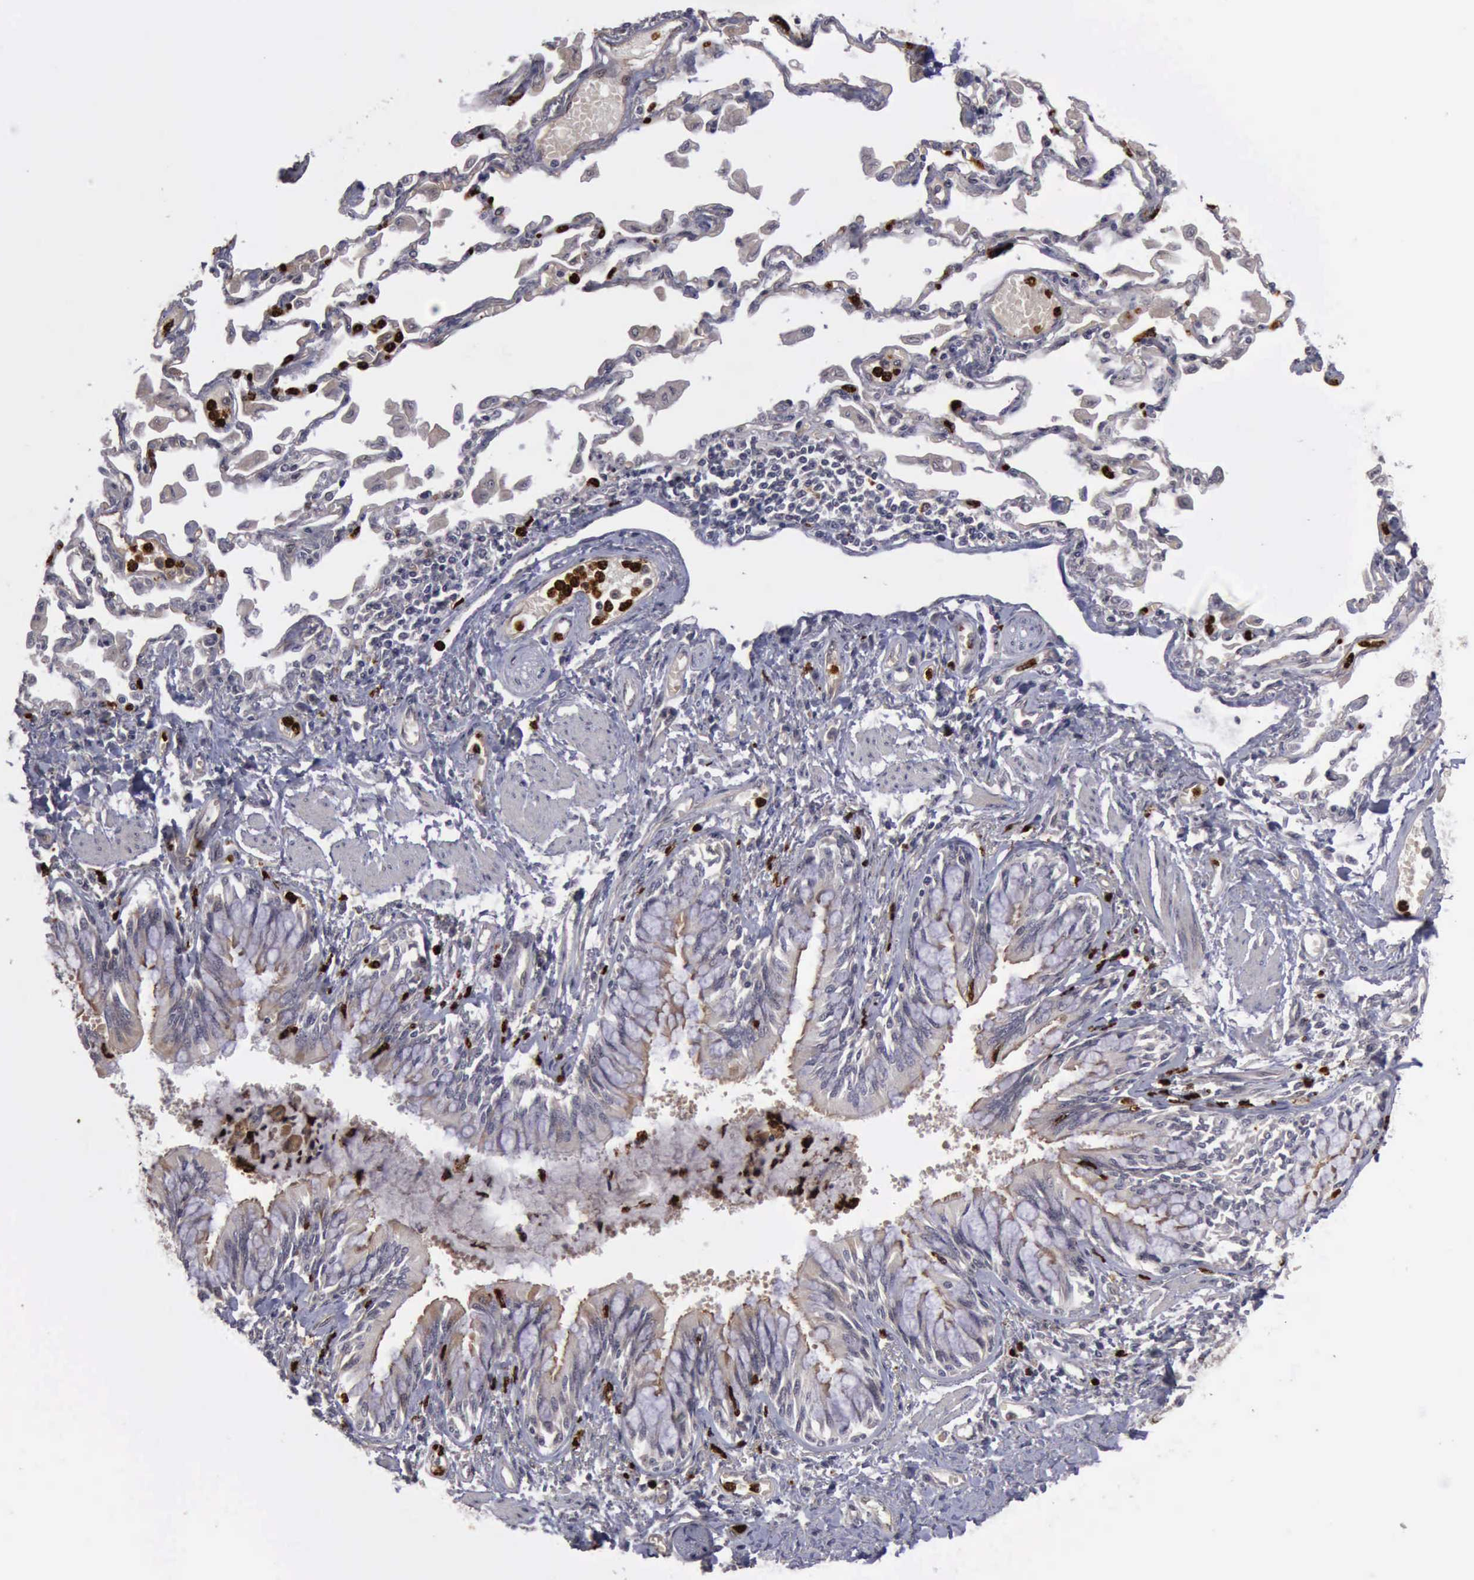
{"staining": {"intensity": "weak", "quantity": ">75%", "location": "cytoplasmic/membranous"}, "tissue": "adipose tissue", "cell_type": "Adipocytes", "image_type": "normal", "snomed": [{"axis": "morphology", "description": "Normal tissue, NOS"}, {"axis": "morphology", "description": "Adenocarcinoma, NOS"}, {"axis": "topography", "description": "Cartilage tissue"}, {"axis": "topography", "description": "Lung"}], "caption": "This micrograph exhibits immunohistochemistry staining of normal human adipose tissue, with low weak cytoplasmic/membranous positivity in approximately >75% of adipocytes.", "gene": "MMP9", "patient": {"sex": "female", "age": 67}}